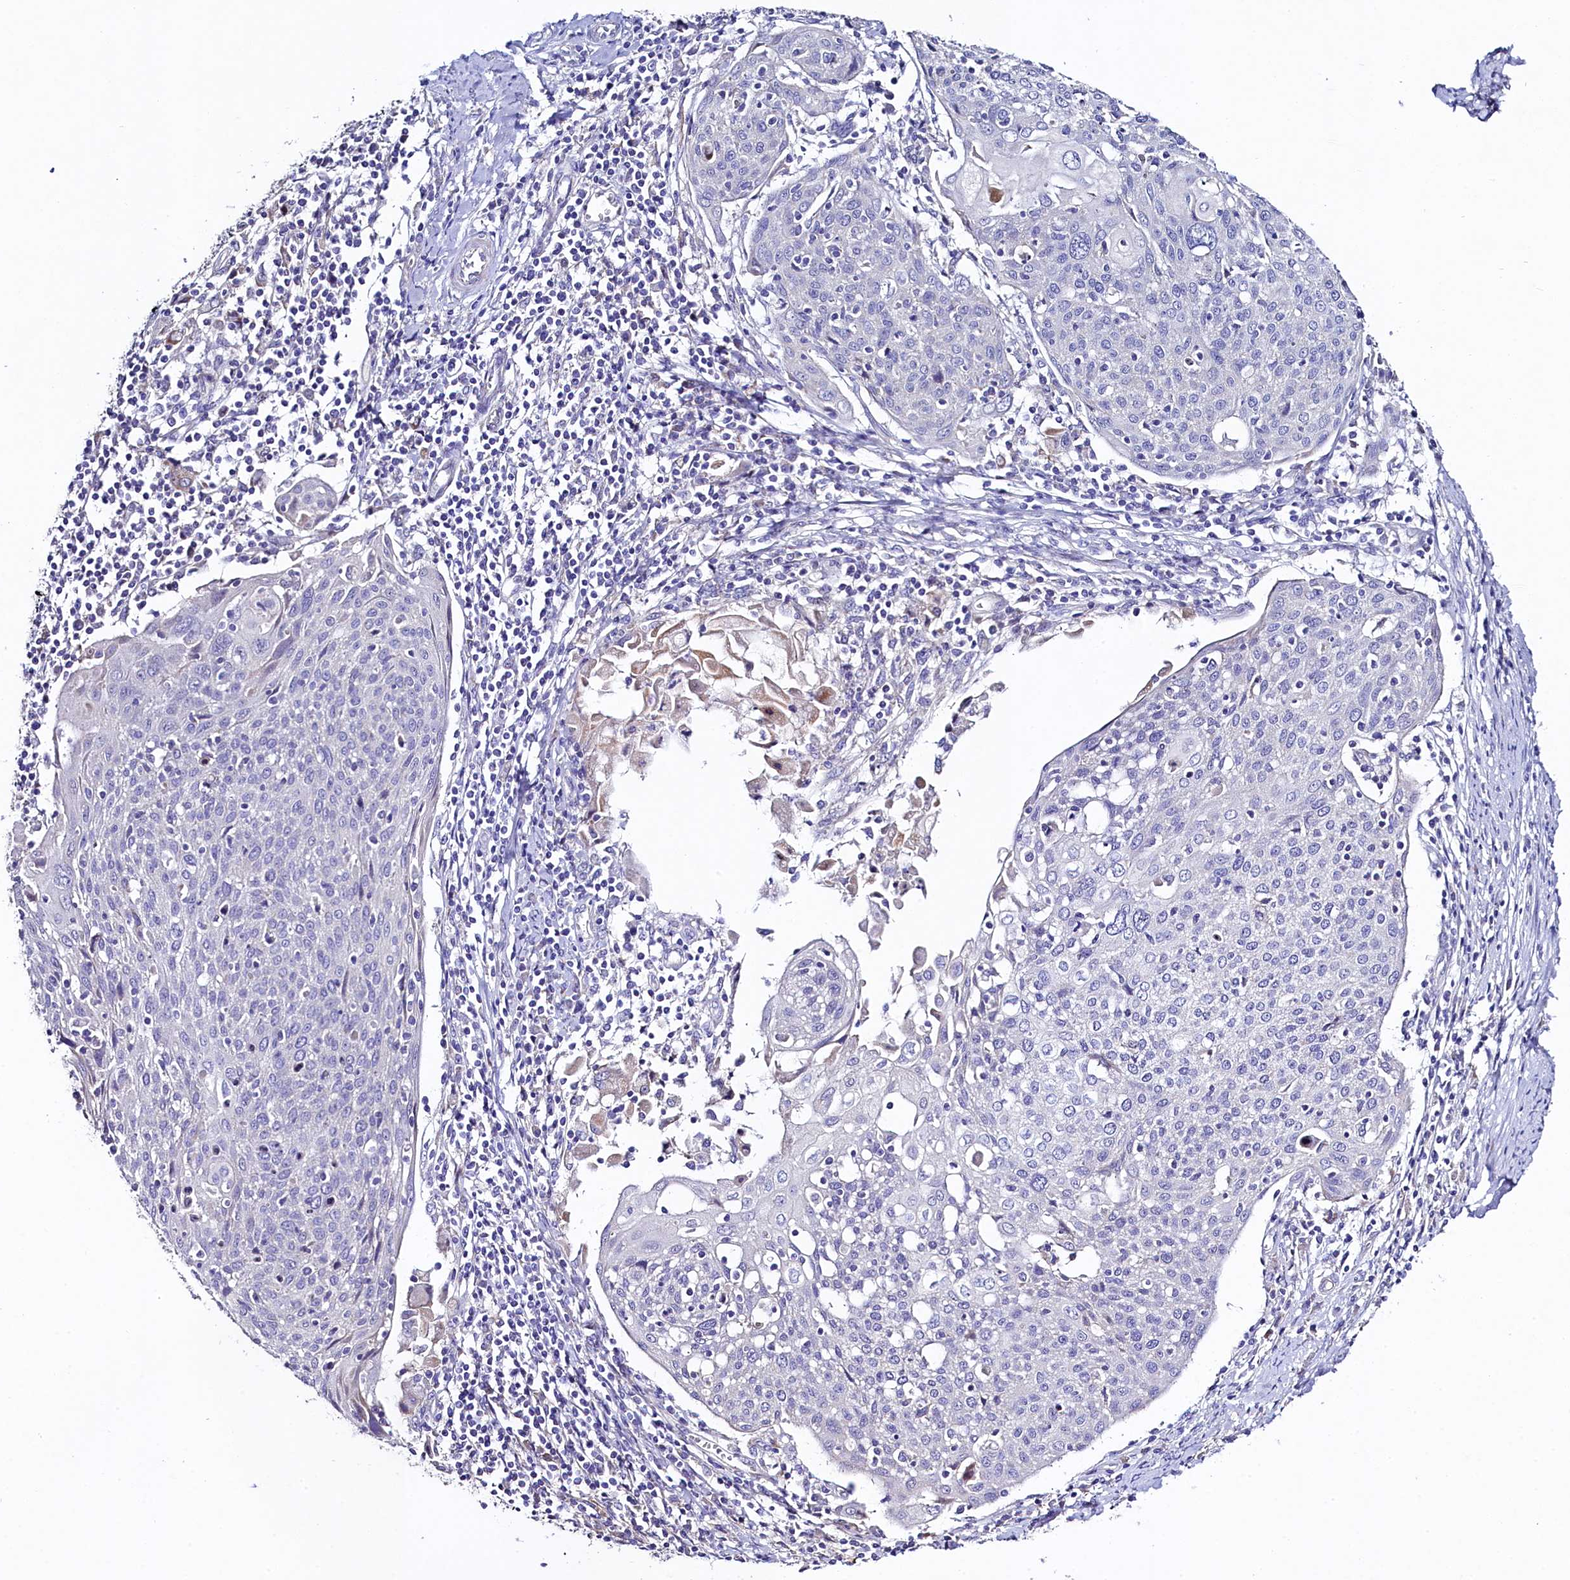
{"staining": {"intensity": "negative", "quantity": "none", "location": "none"}, "tissue": "cervical cancer", "cell_type": "Tumor cells", "image_type": "cancer", "snomed": [{"axis": "morphology", "description": "Squamous cell carcinoma, NOS"}, {"axis": "topography", "description": "Cervix"}], "caption": "An image of squamous cell carcinoma (cervical) stained for a protein displays no brown staining in tumor cells.", "gene": "FXYD6", "patient": {"sex": "female", "age": 67}}